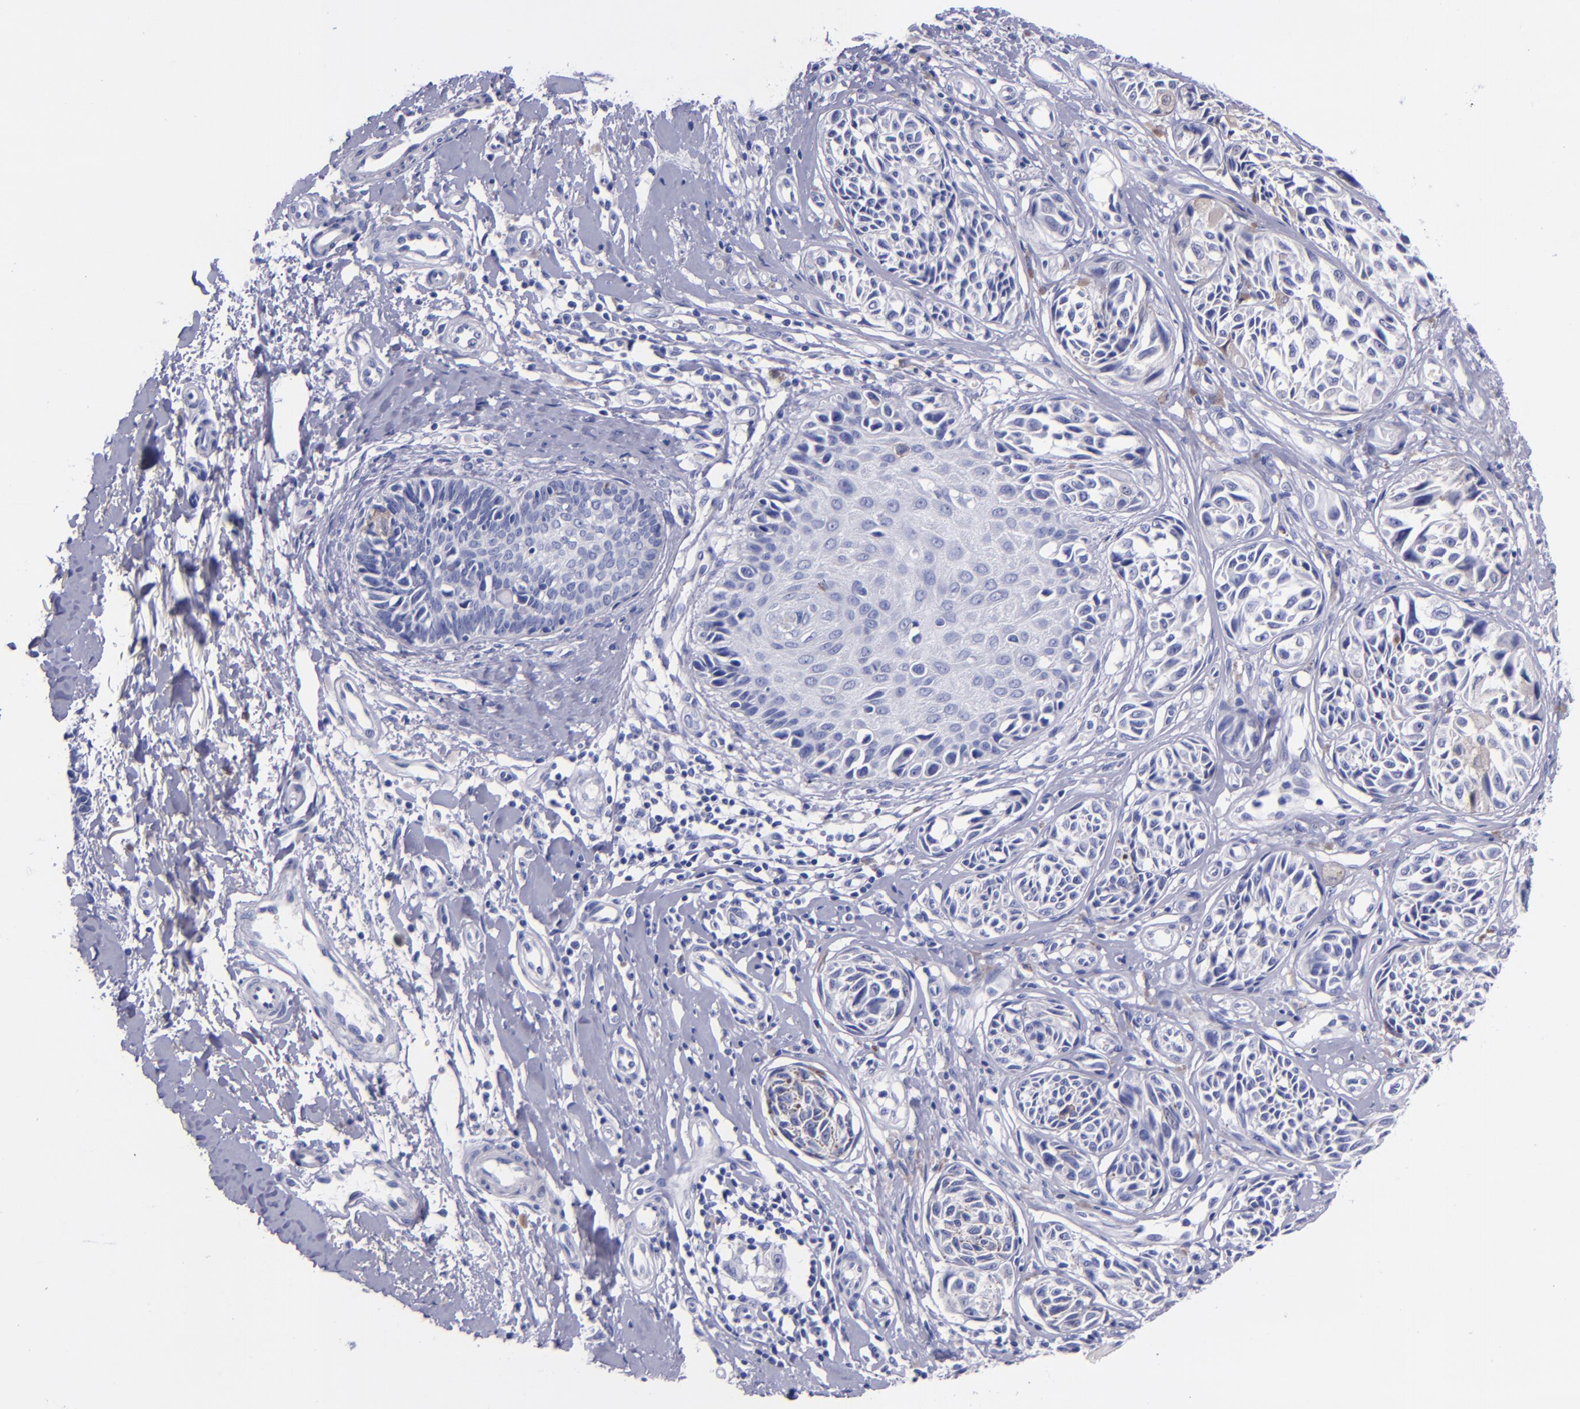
{"staining": {"intensity": "negative", "quantity": "none", "location": "none"}, "tissue": "melanoma", "cell_type": "Tumor cells", "image_type": "cancer", "snomed": [{"axis": "morphology", "description": "Malignant melanoma, NOS"}, {"axis": "topography", "description": "Skin"}], "caption": "Tumor cells are negative for brown protein staining in malignant melanoma. (Brightfield microscopy of DAB immunohistochemistry at high magnification).", "gene": "SV2A", "patient": {"sex": "male", "age": 67}}